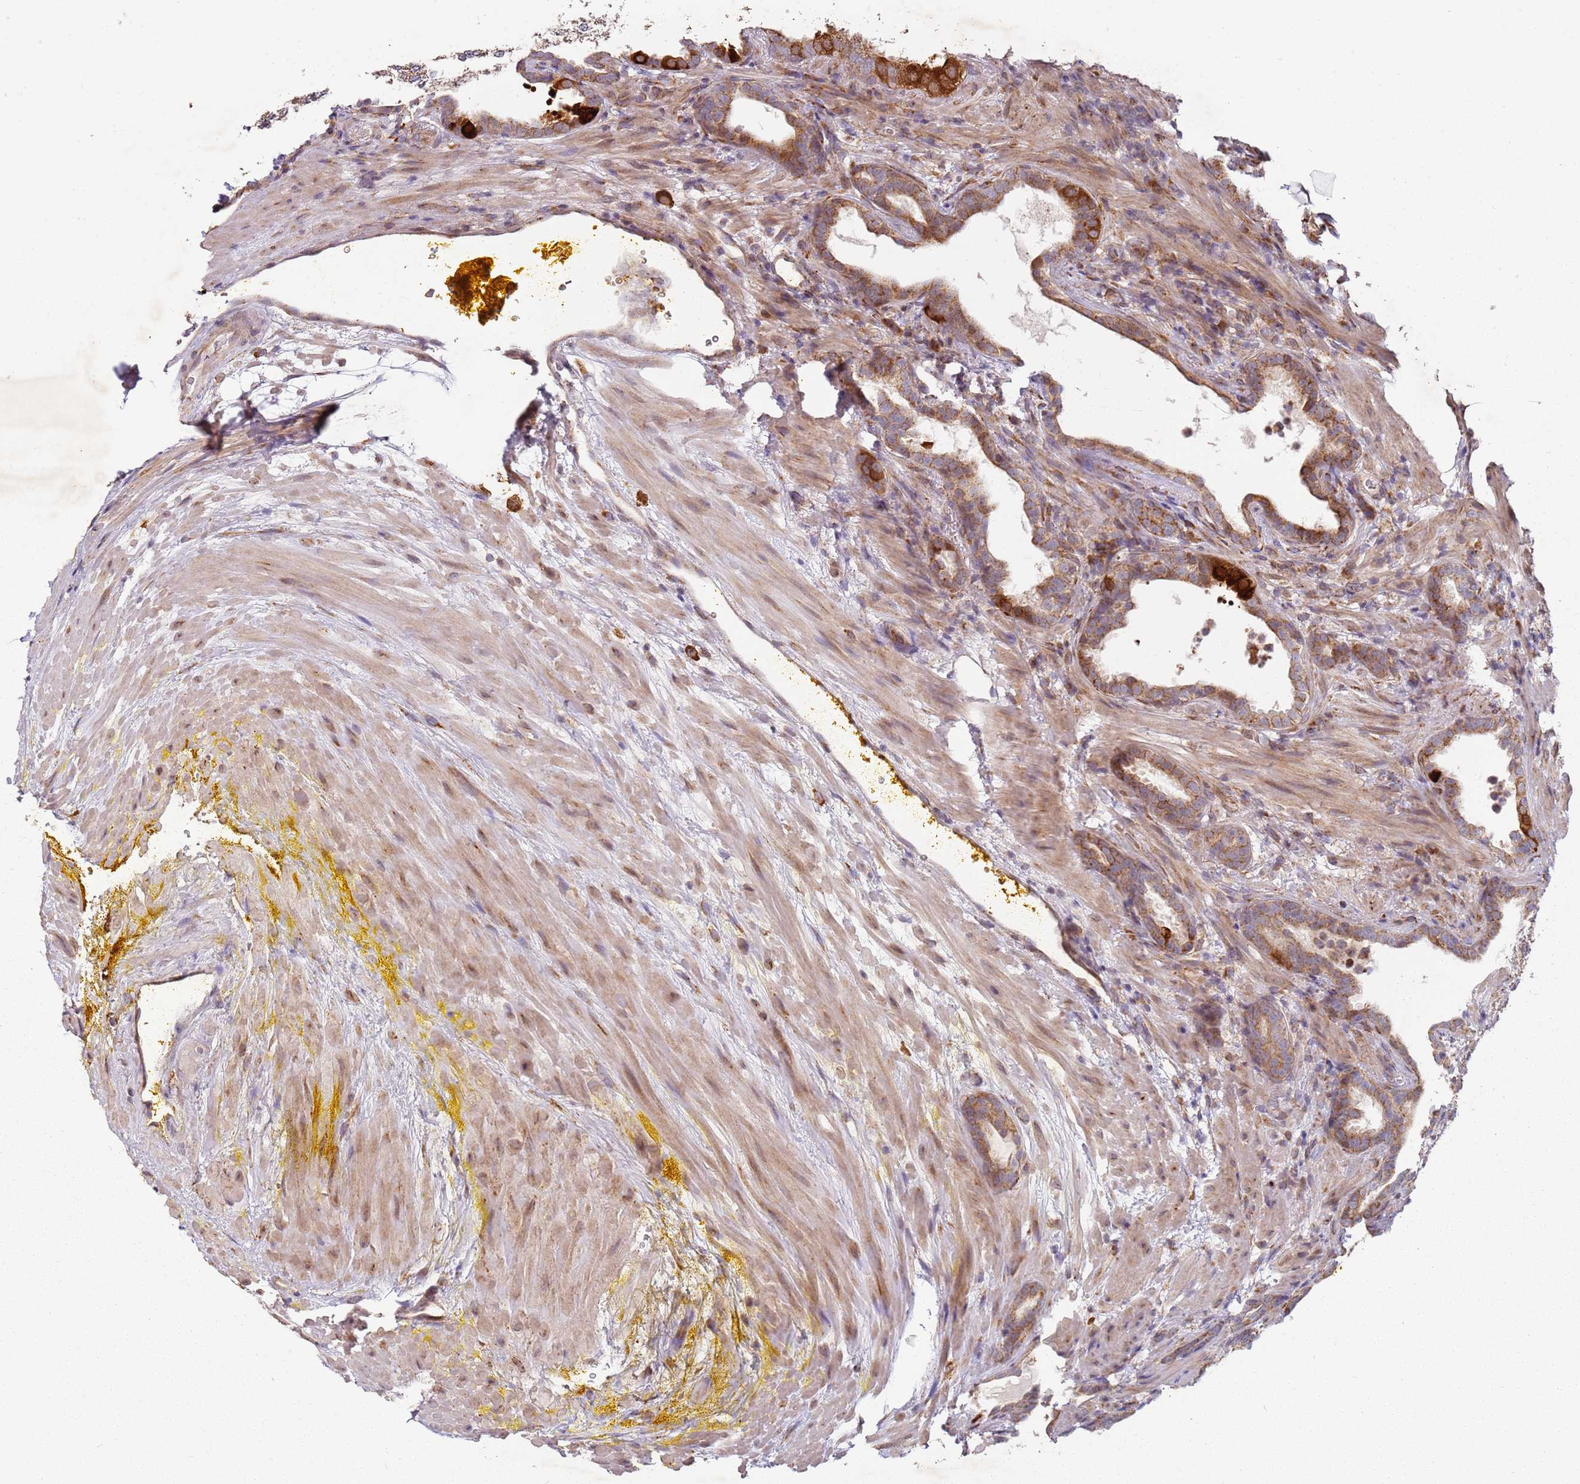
{"staining": {"intensity": "strong", "quantity": ">75%", "location": "cytoplasmic/membranous"}, "tissue": "prostate cancer", "cell_type": "Tumor cells", "image_type": "cancer", "snomed": [{"axis": "morphology", "description": "Adenocarcinoma, High grade"}, {"axis": "topography", "description": "Prostate"}], "caption": "This is a photomicrograph of IHC staining of high-grade adenocarcinoma (prostate), which shows strong expression in the cytoplasmic/membranous of tumor cells.", "gene": "ARFRP1", "patient": {"sex": "male", "age": 67}}